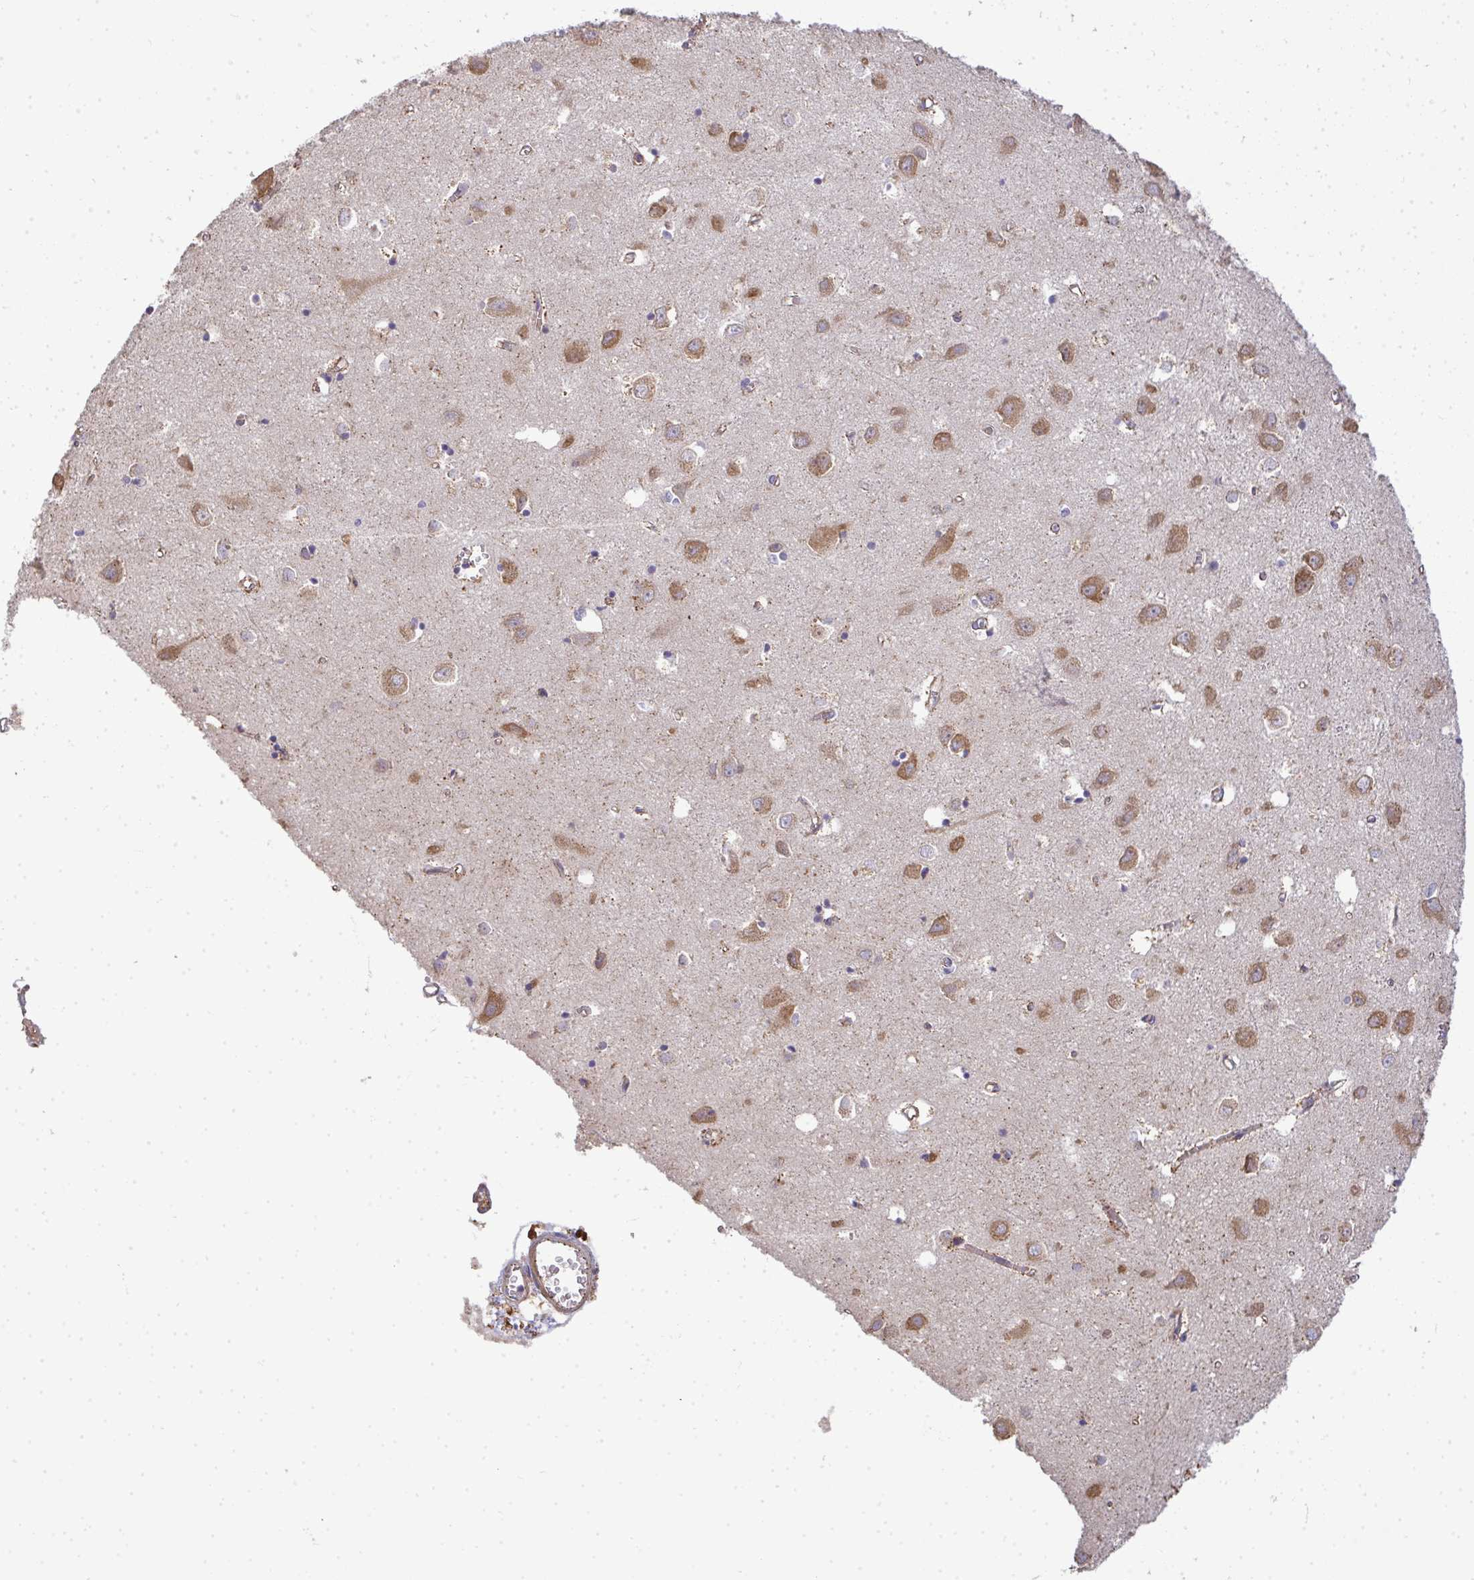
{"staining": {"intensity": "weak", "quantity": ">75%", "location": "cytoplasmic/membranous"}, "tissue": "cerebral cortex", "cell_type": "Endothelial cells", "image_type": "normal", "snomed": [{"axis": "morphology", "description": "Normal tissue, NOS"}, {"axis": "topography", "description": "Cerebral cortex"}], "caption": "The immunohistochemical stain shows weak cytoplasmic/membranous staining in endothelial cells of normal cerebral cortex.", "gene": "B4GALT6", "patient": {"sex": "male", "age": 70}}